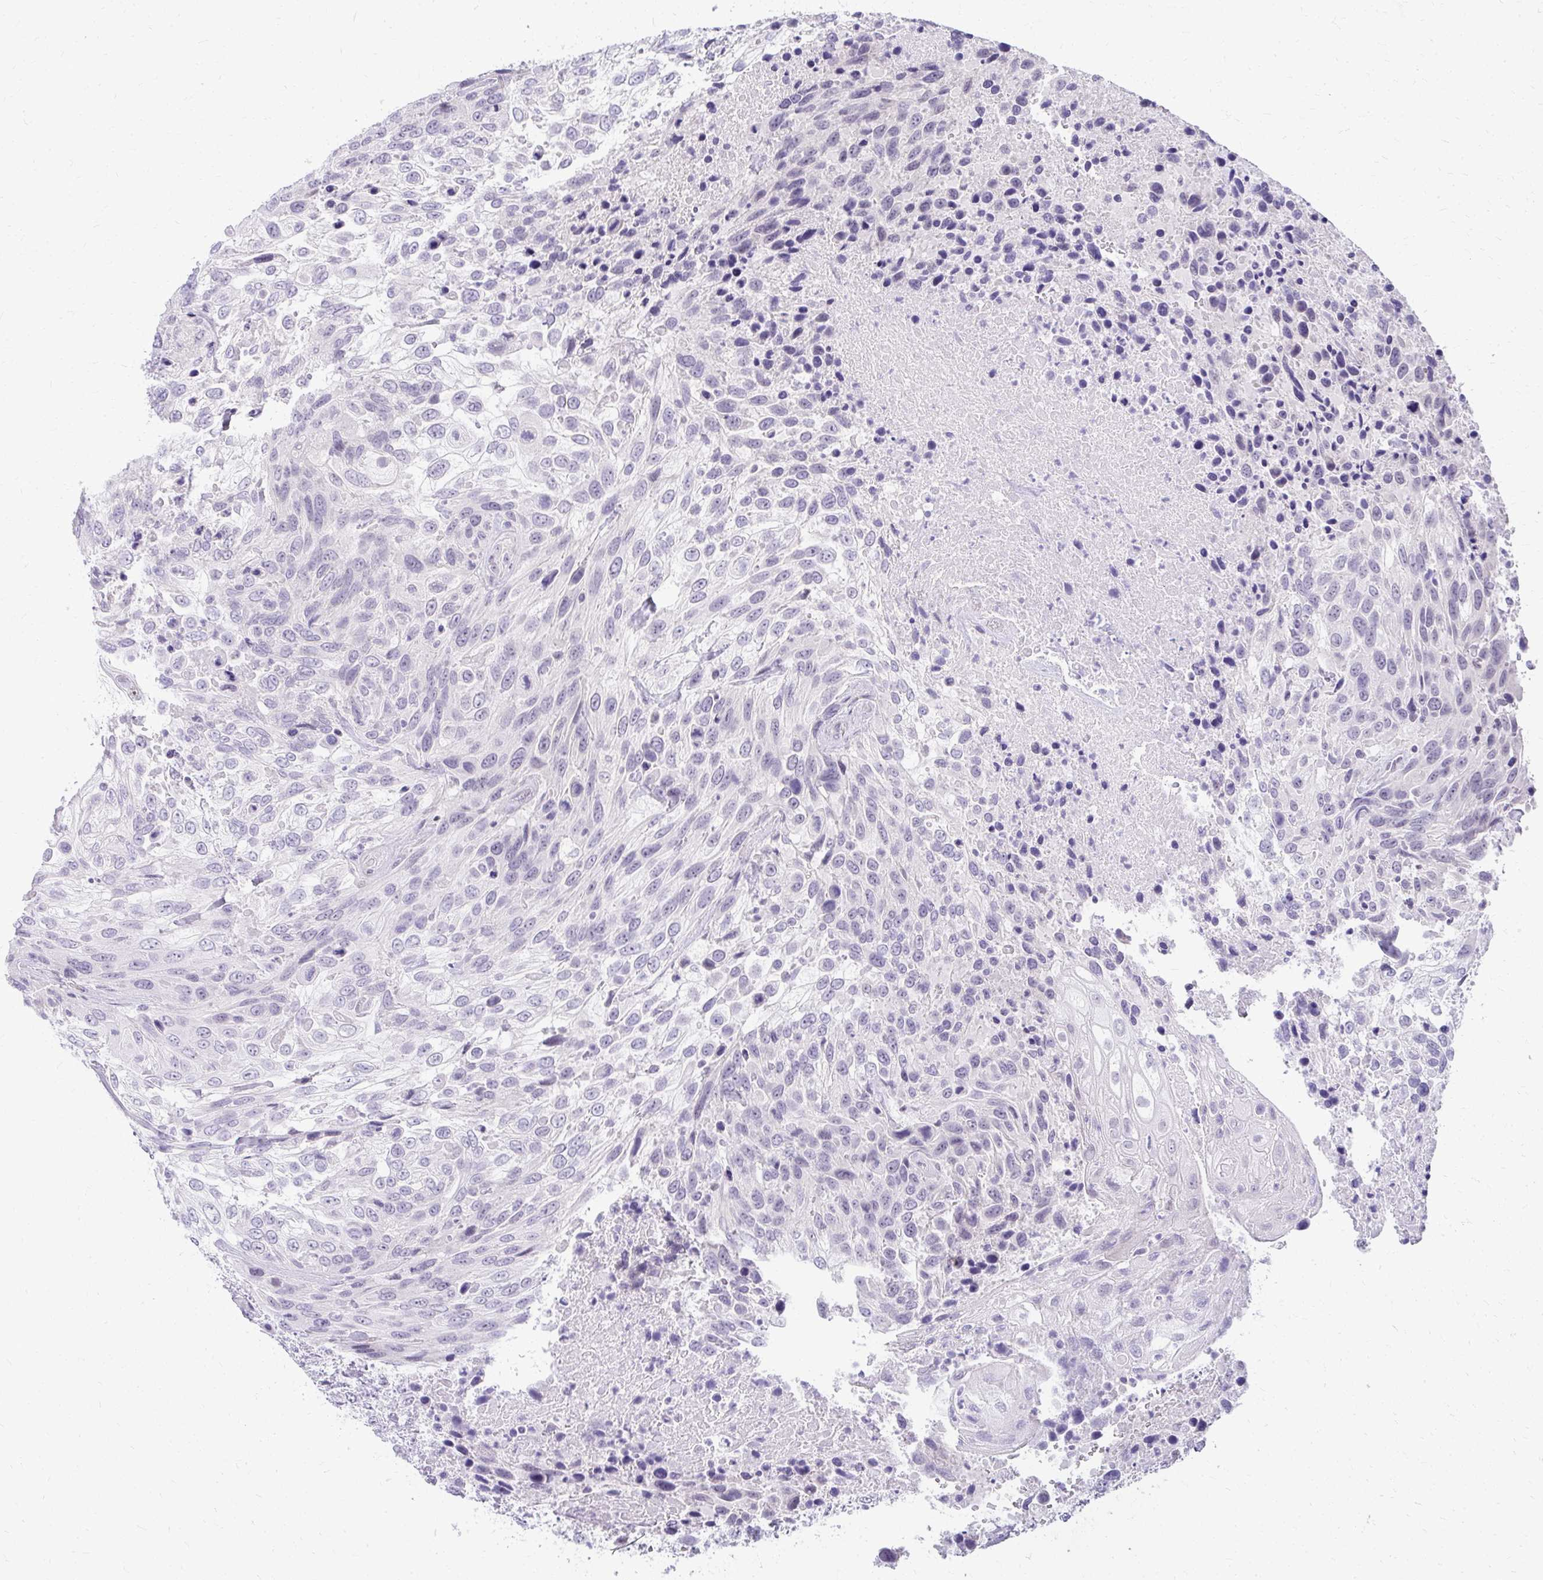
{"staining": {"intensity": "negative", "quantity": "none", "location": "none"}, "tissue": "urothelial cancer", "cell_type": "Tumor cells", "image_type": "cancer", "snomed": [{"axis": "morphology", "description": "Urothelial carcinoma, High grade"}, {"axis": "topography", "description": "Urinary bladder"}], "caption": "The IHC image has no significant expression in tumor cells of urothelial carcinoma (high-grade) tissue.", "gene": "TEX33", "patient": {"sex": "female", "age": 70}}